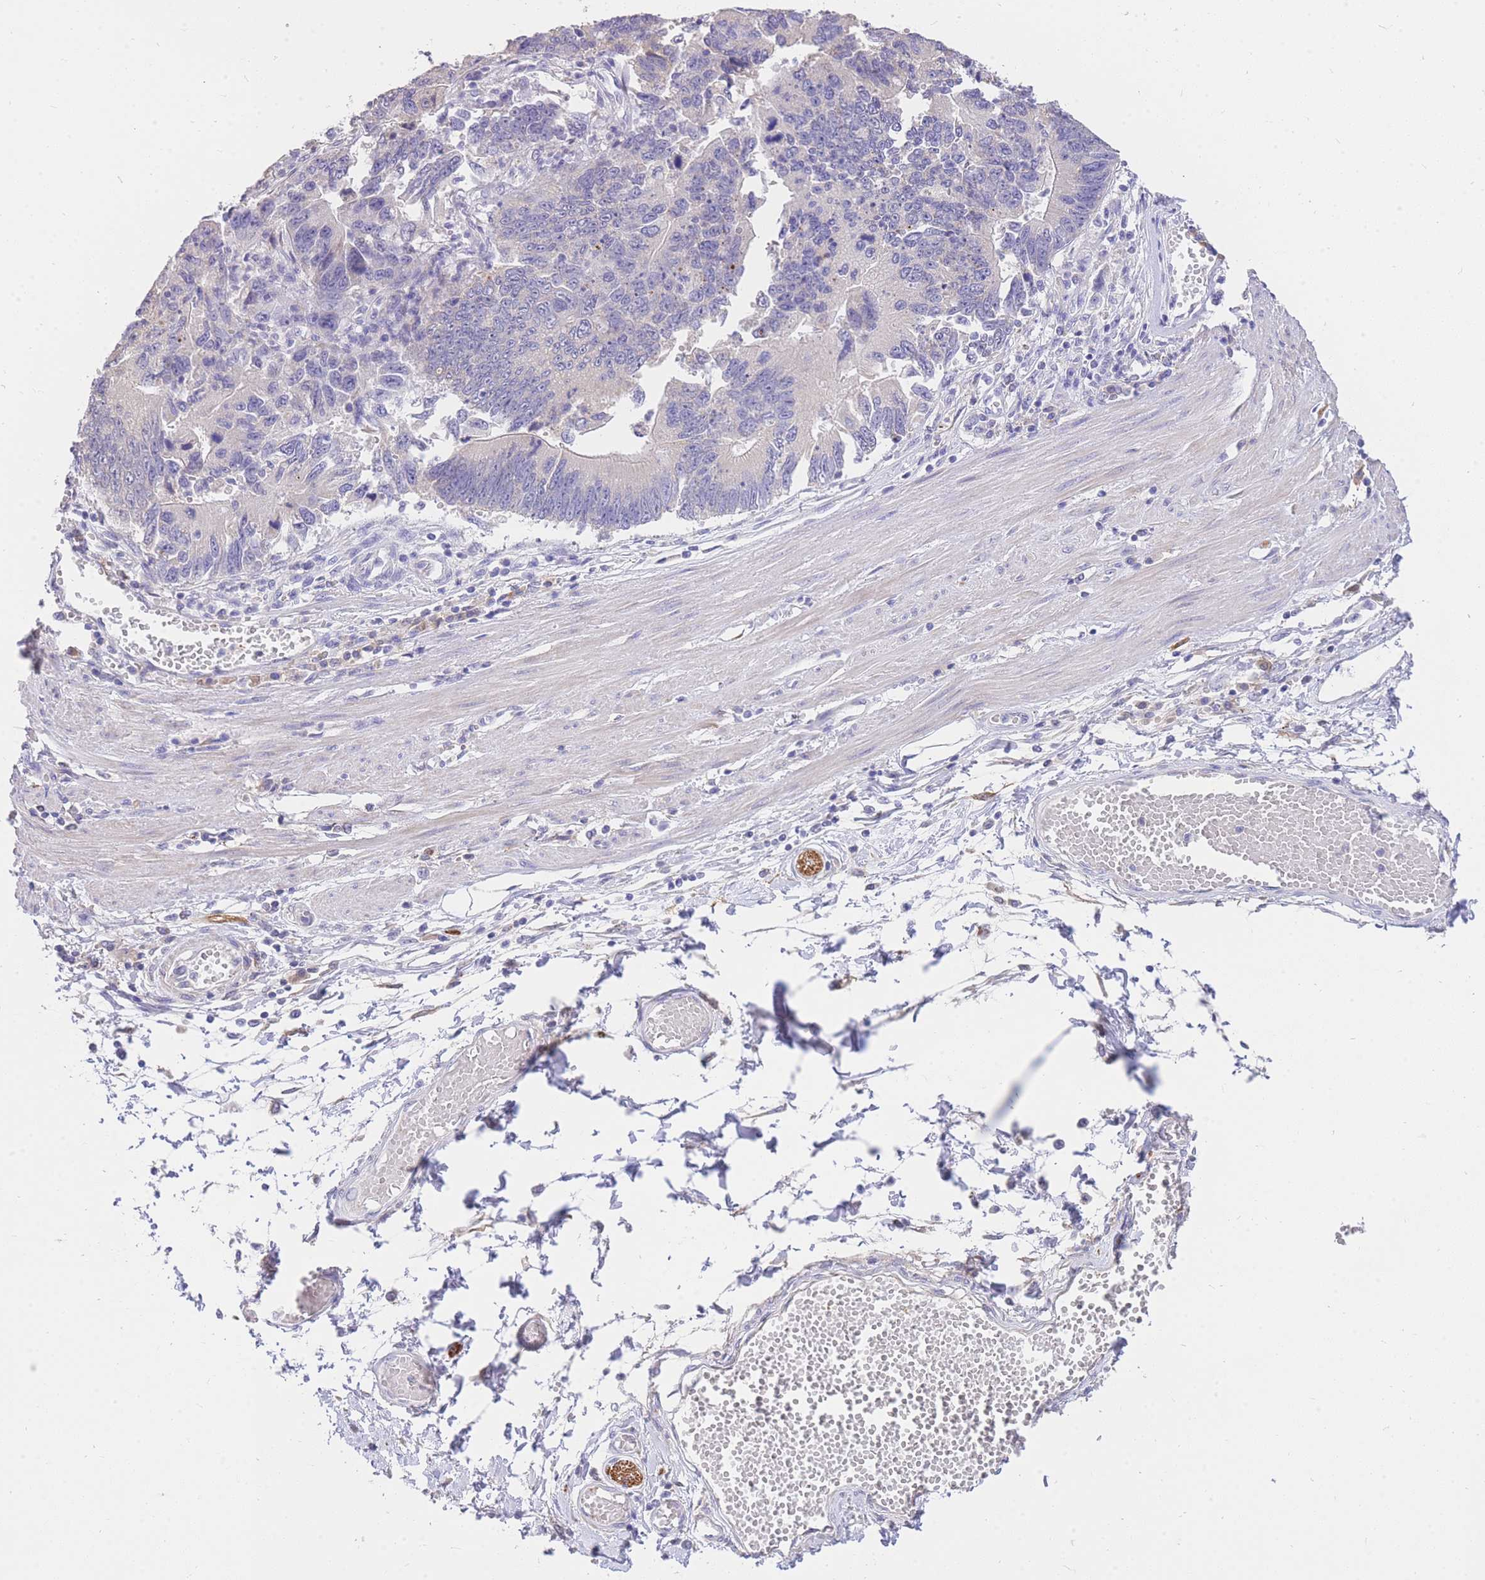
{"staining": {"intensity": "negative", "quantity": "none", "location": "none"}, "tissue": "stomach cancer", "cell_type": "Tumor cells", "image_type": "cancer", "snomed": [{"axis": "morphology", "description": "Adenocarcinoma, NOS"}, {"axis": "topography", "description": "Stomach"}], "caption": "Protein analysis of stomach cancer shows no significant staining in tumor cells. (Immunohistochemistry, brightfield microscopy, high magnification).", "gene": "C2orf88", "patient": {"sex": "male", "age": 59}}